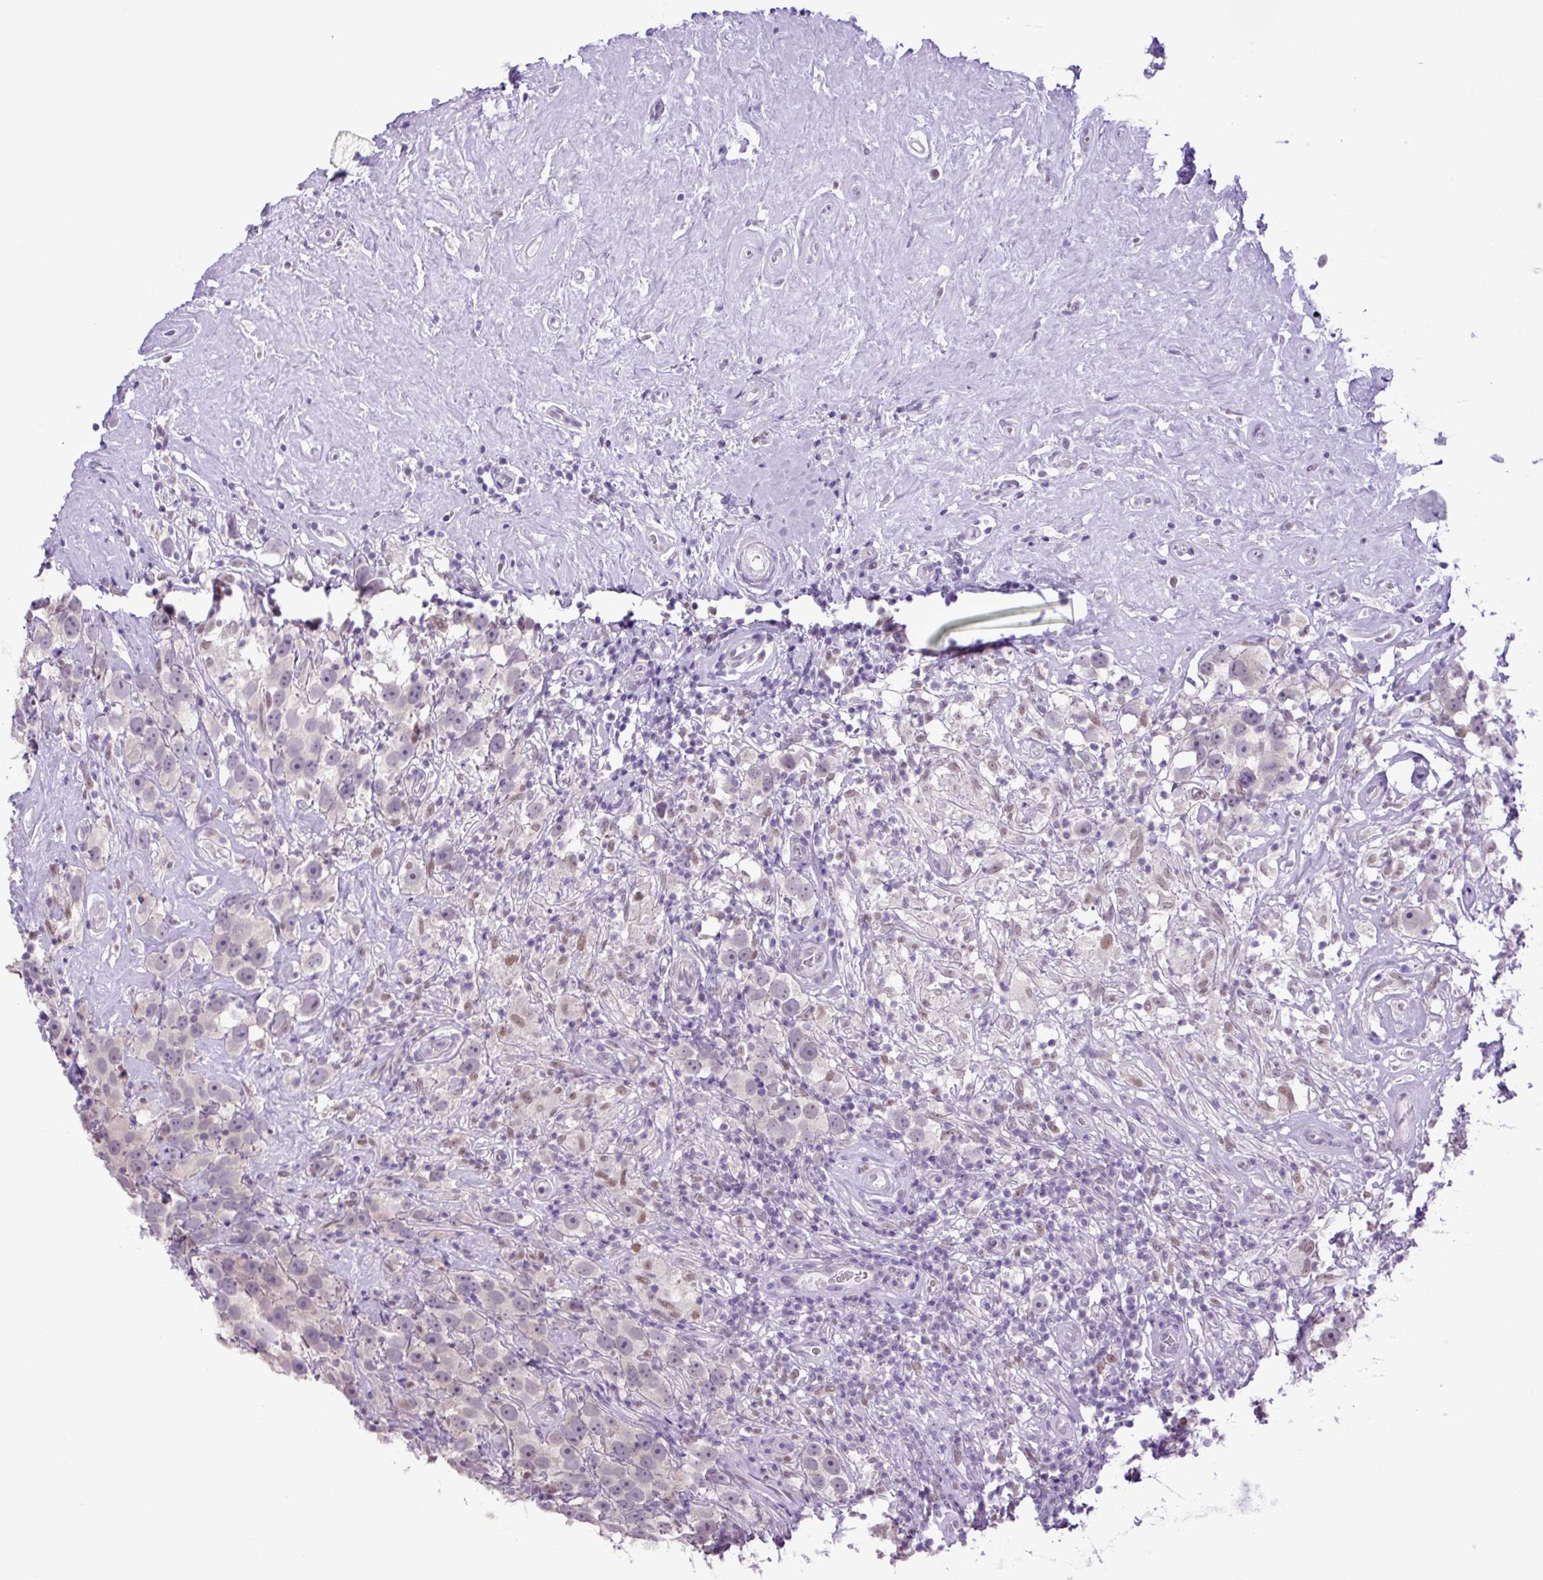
{"staining": {"intensity": "moderate", "quantity": "<25%", "location": "nuclear"}, "tissue": "testis cancer", "cell_type": "Tumor cells", "image_type": "cancer", "snomed": [{"axis": "morphology", "description": "Seminoma, NOS"}, {"axis": "topography", "description": "Testis"}], "caption": "Testis cancer stained with DAB (3,3'-diaminobenzidine) IHC reveals low levels of moderate nuclear staining in approximately <25% of tumor cells. (brown staining indicates protein expression, while blue staining denotes nuclei).", "gene": "KPNA1", "patient": {"sex": "male", "age": 49}}